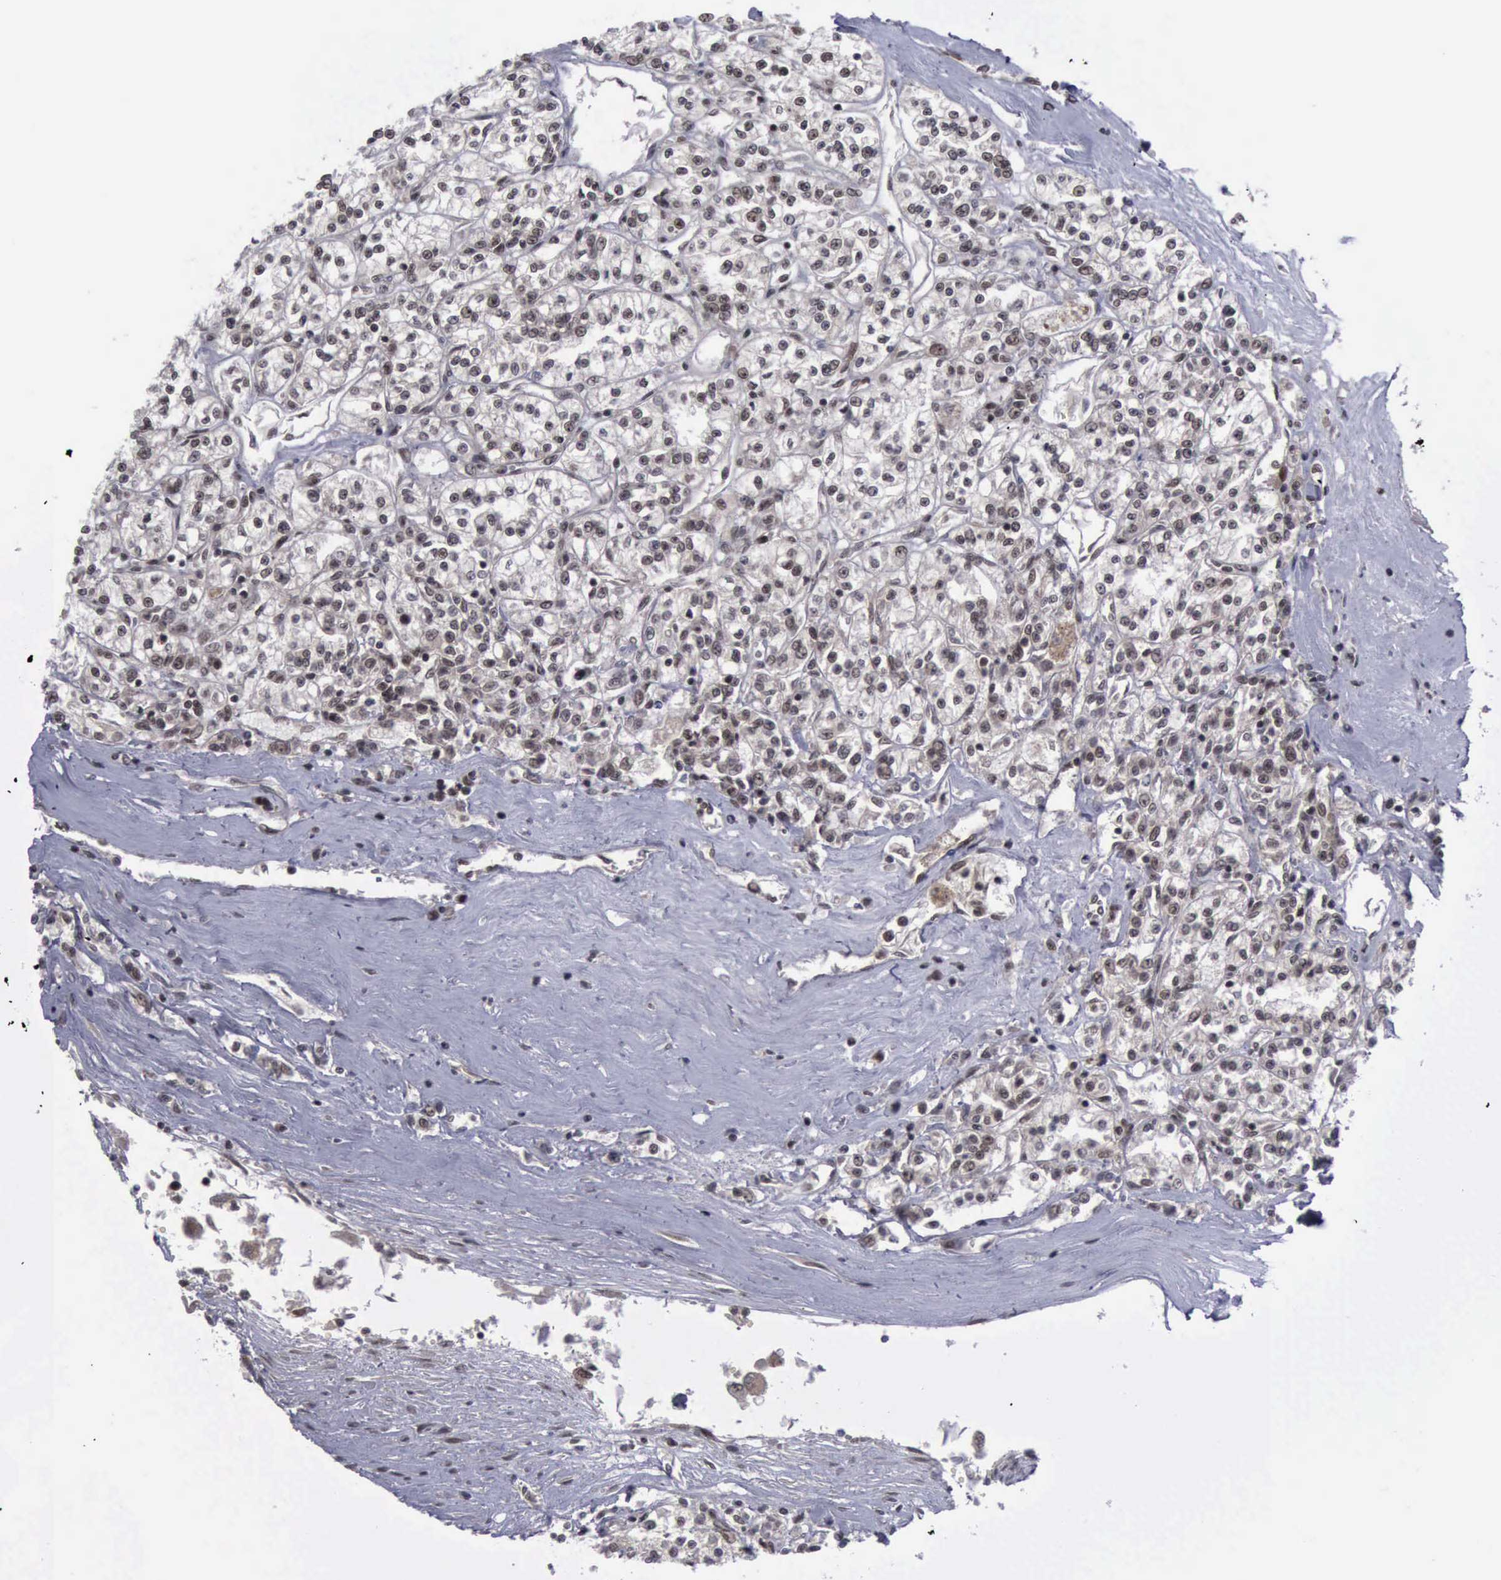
{"staining": {"intensity": "moderate", "quantity": ">75%", "location": "cytoplasmic/membranous,nuclear"}, "tissue": "renal cancer", "cell_type": "Tumor cells", "image_type": "cancer", "snomed": [{"axis": "morphology", "description": "Adenocarcinoma, NOS"}, {"axis": "topography", "description": "Kidney"}], "caption": "Immunohistochemical staining of human renal cancer exhibits medium levels of moderate cytoplasmic/membranous and nuclear positivity in about >75% of tumor cells. (DAB IHC, brown staining for protein, blue staining for nuclei).", "gene": "ATM", "patient": {"sex": "female", "age": 76}}